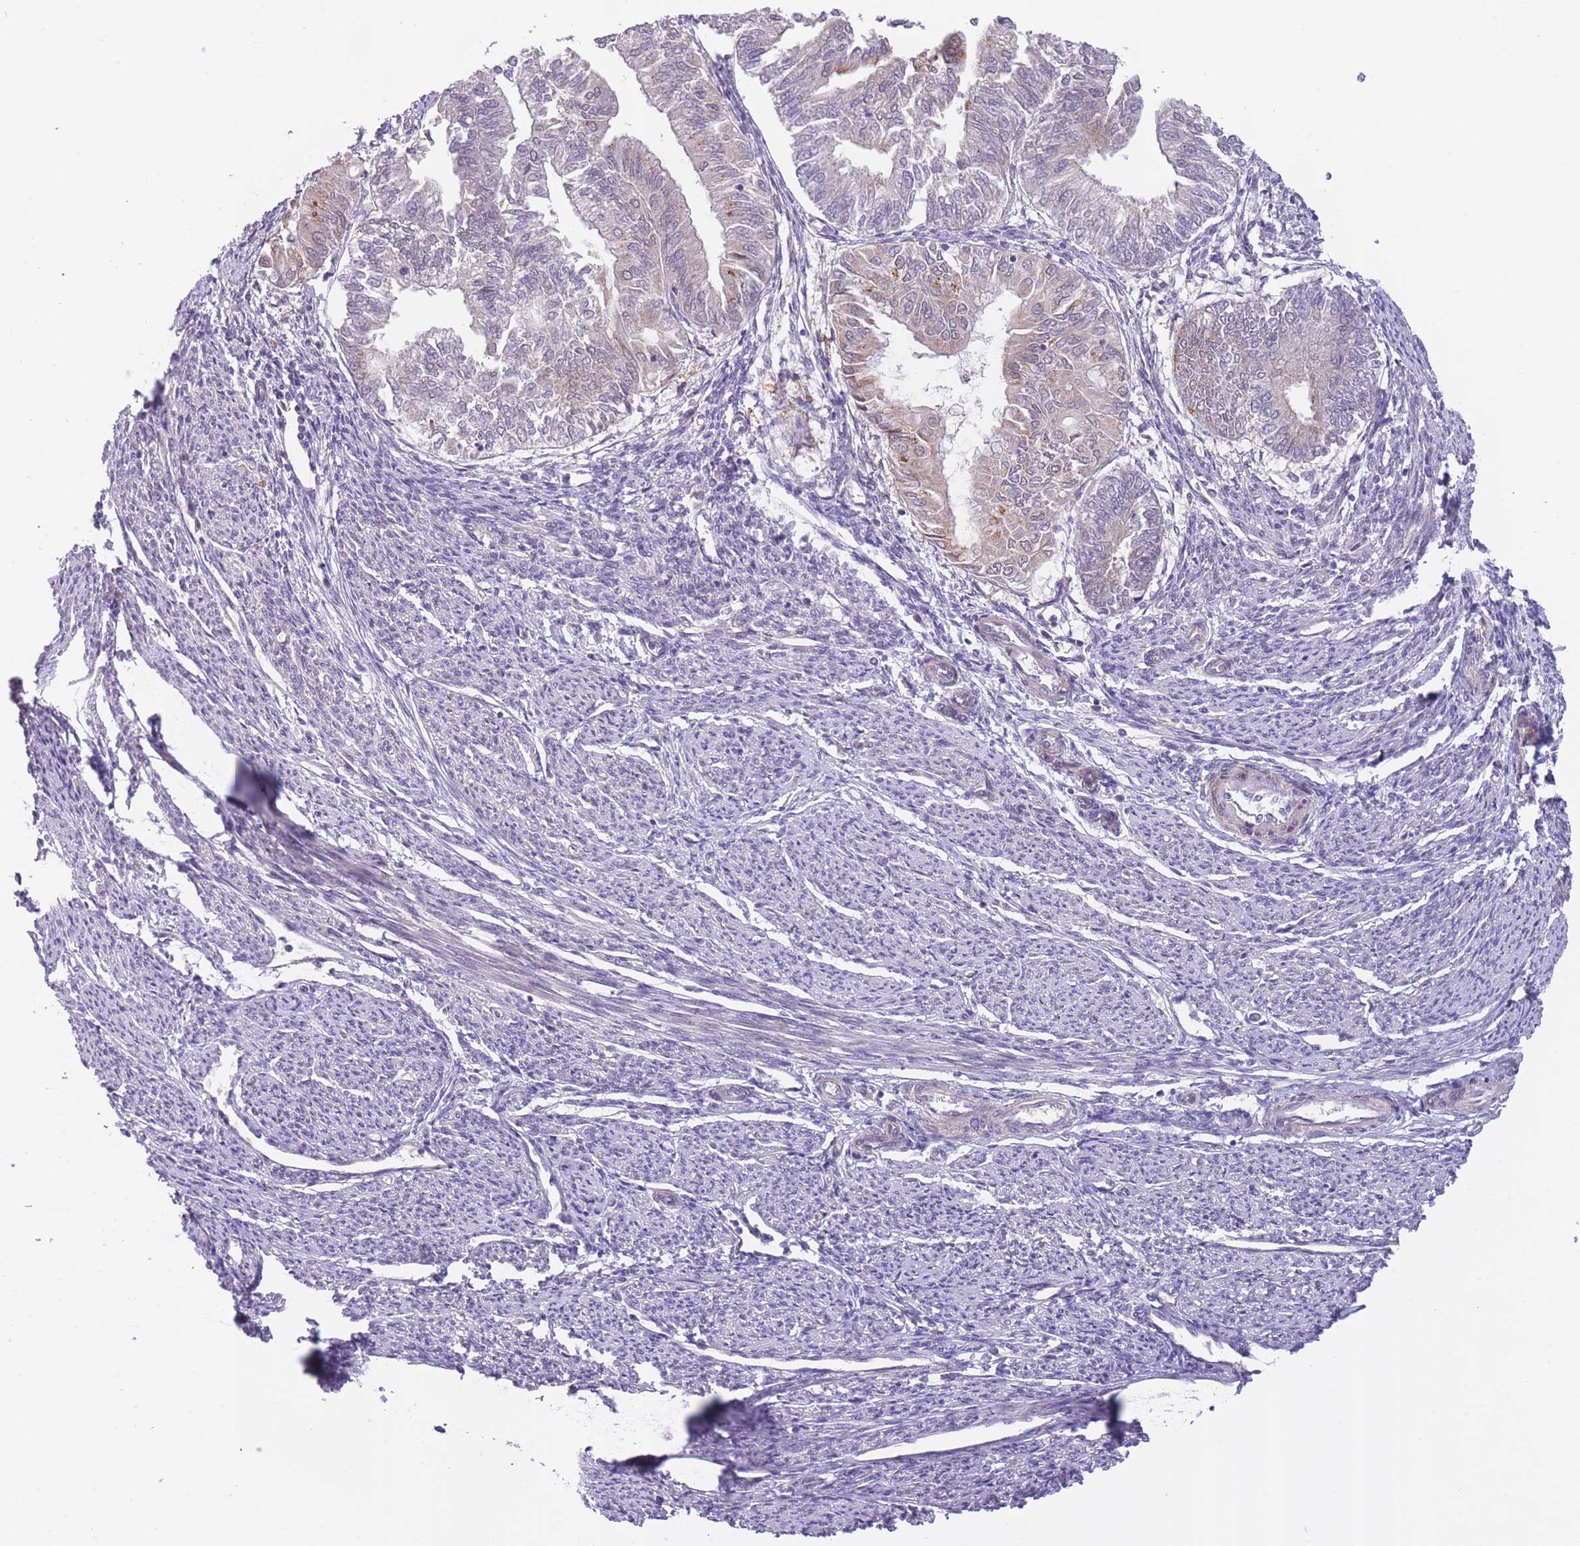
{"staining": {"intensity": "moderate", "quantity": "25%-75%", "location": "cytoplasmic/membranous"}, "tissue": "smooth muscle", "cell_type": "Smooth muscle cells", "image_type": "normal", "snomed": [{"axis": "morphology", "description": "Normal tissue, NOS"}, {"axis": "topography", "description": "Smooth muscle"}, {"axis": "topography", "description": "Uterus"}], "caption": "A high-resolution micrograph shows immunohistochemistry (IHC) staining of unremarkable smooth muscle, which exhibits moderate cytoplasmic/membranous expression in about 25%-75% of smooth muscle cells. The staining is performed using DAB brown chromogen to label protein expression. The nuclei are counter-stained blue using hematoxylin.", "gene": "FUT3", "patient": {"sex": "female", "age": 59}}